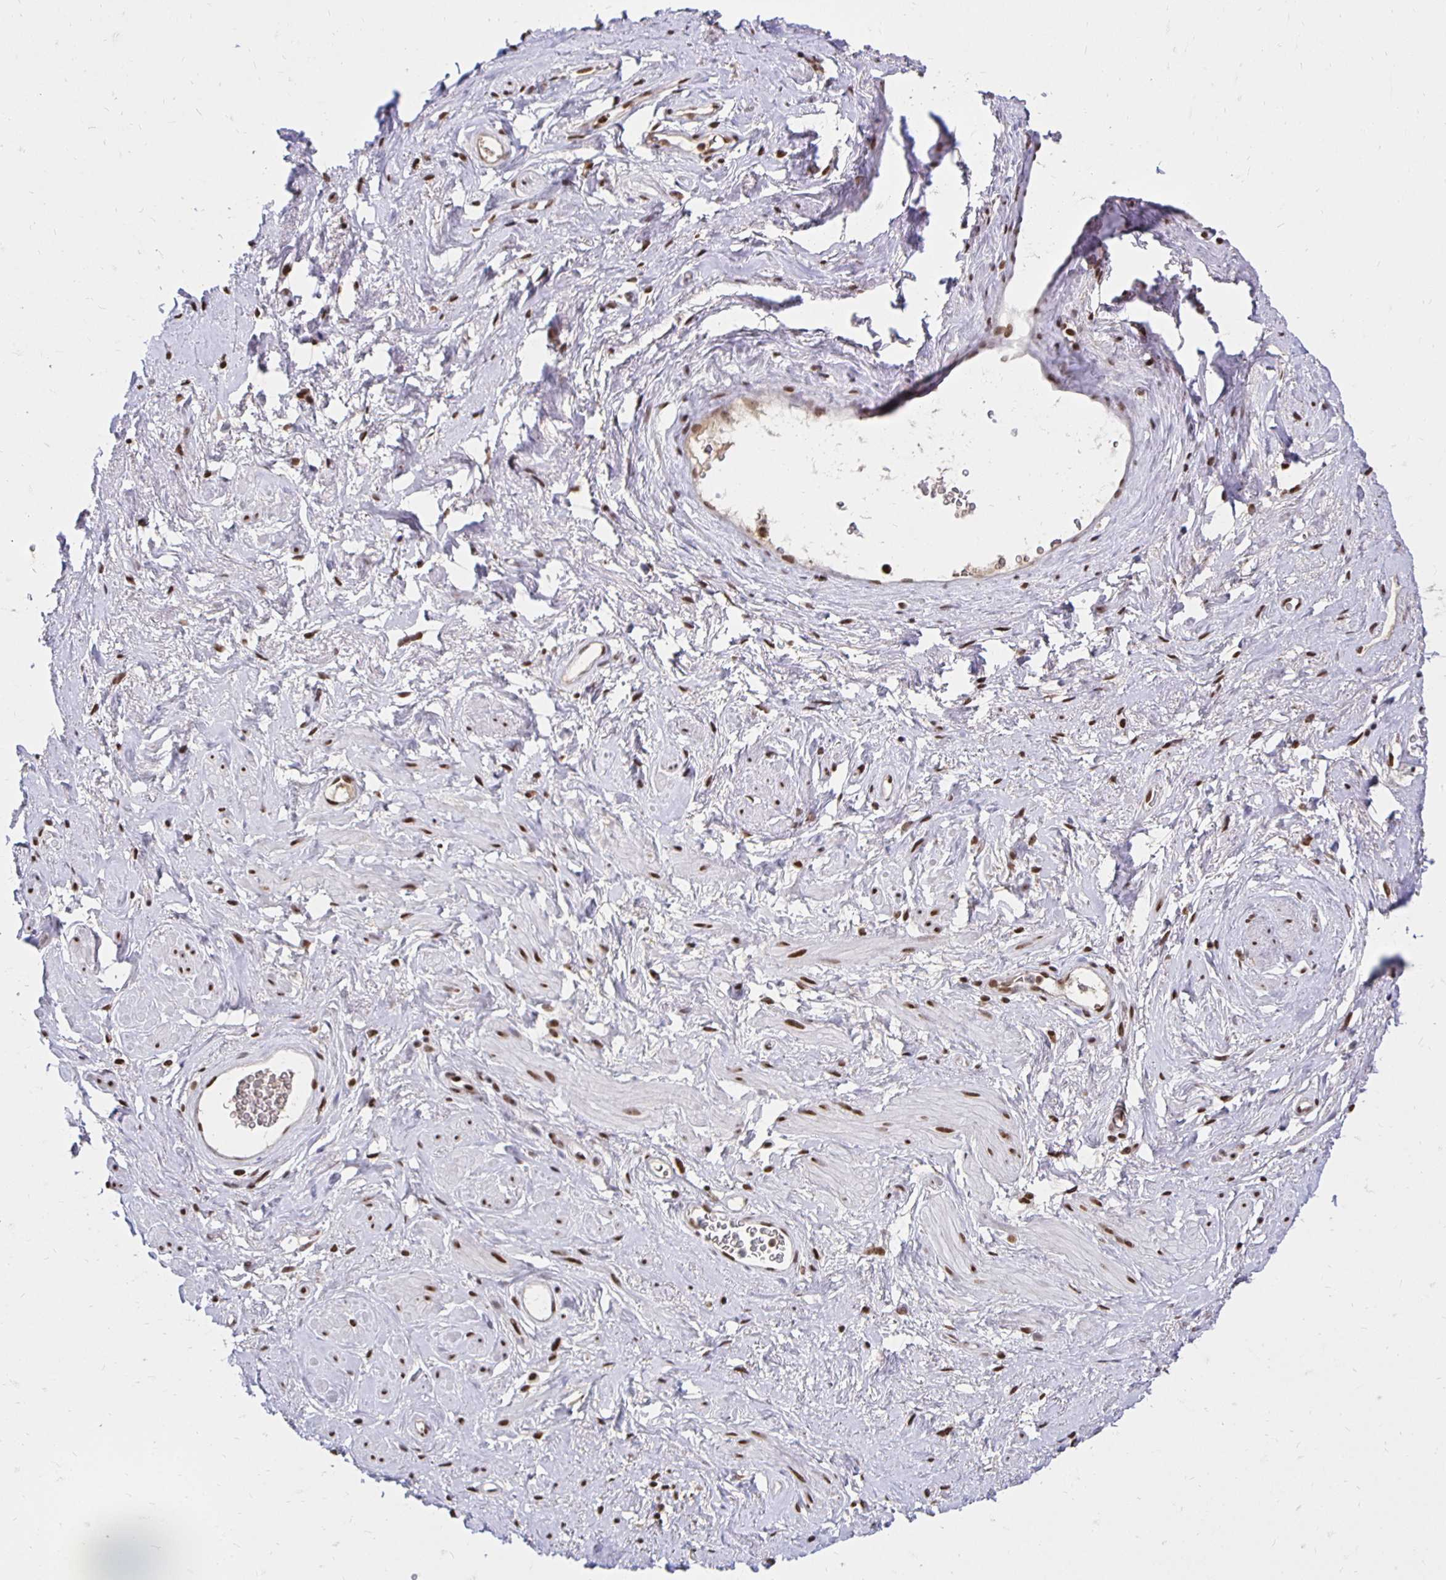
{"staining": {"intensity": "strong", "quantity": "<25%", "location": "nuclear"}, "tissue": "adipose tissue", "cell_type": "Adipocytes", "image_type": "normal", "snomed": [{"axis": "morphology", "description": "Normal tissue, NOS"}, {"axis": "topography", "description": "Vagina"}, {"axis": "topography", "description": "Peripheral nerve tissue"}], "caption": "Immunohistochemistry (IHC) of unremarkable adipose tissue exhibits medium levels of strong nuclear positivity in approximately <25% of adipocytes.", "gene": "ZNF579", "patient": {"sex": "female", "age": 71}}